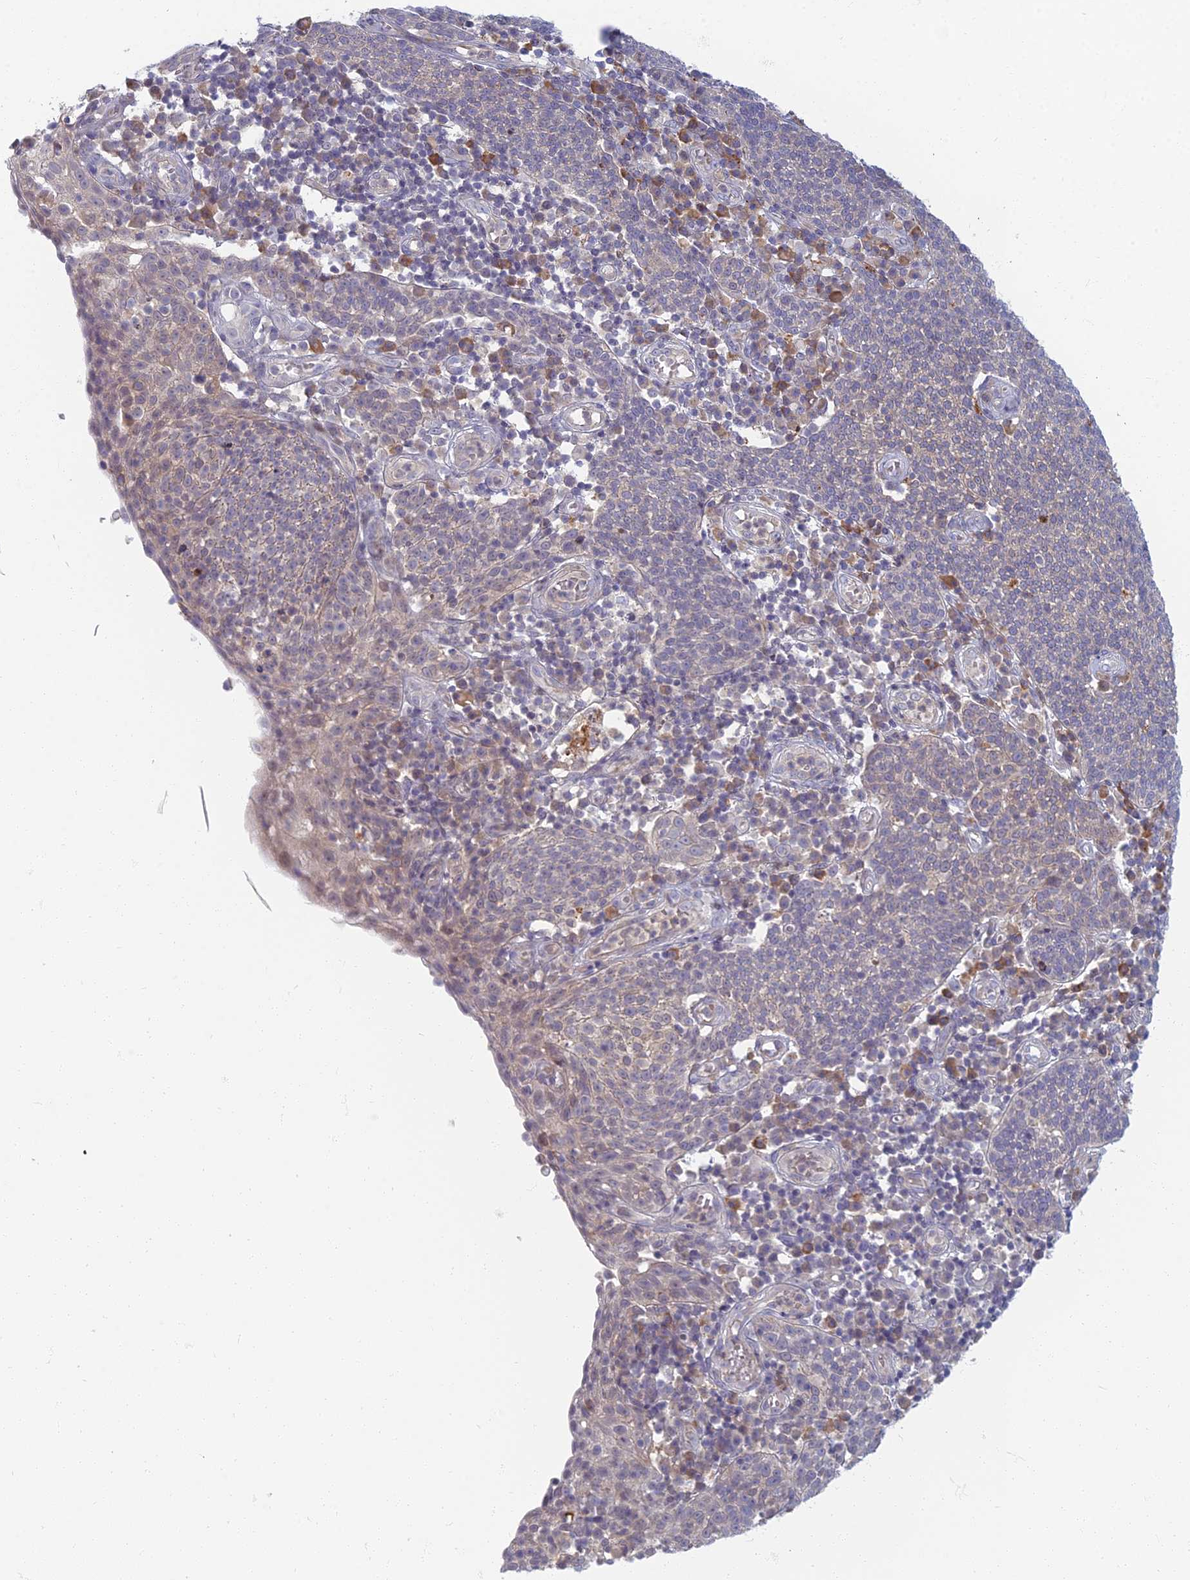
{"staining": {"intensity": "weak", "quantity": "25%-75%", "location": "cytoplasmic/membranous"}, "tissue": "cervical cancer", "cell_type": "Tumor cells", "image_type": "cancer", "snomed": [{"axis": "morphology", "description": "Squamous cell carcinoma, NOS"}, {"axis": "topography", "description": "Cervix"}], "caption": "Immunohistochemical staining of human cervical cancer (squamous cell carcinoma) exhibits low levels of weak cytoplasmic/membranous protein expression in approximately 25%-75% of tumor cells.", "gene": "CHMP4B", "patient": {"sex": "female", "age": 34}}